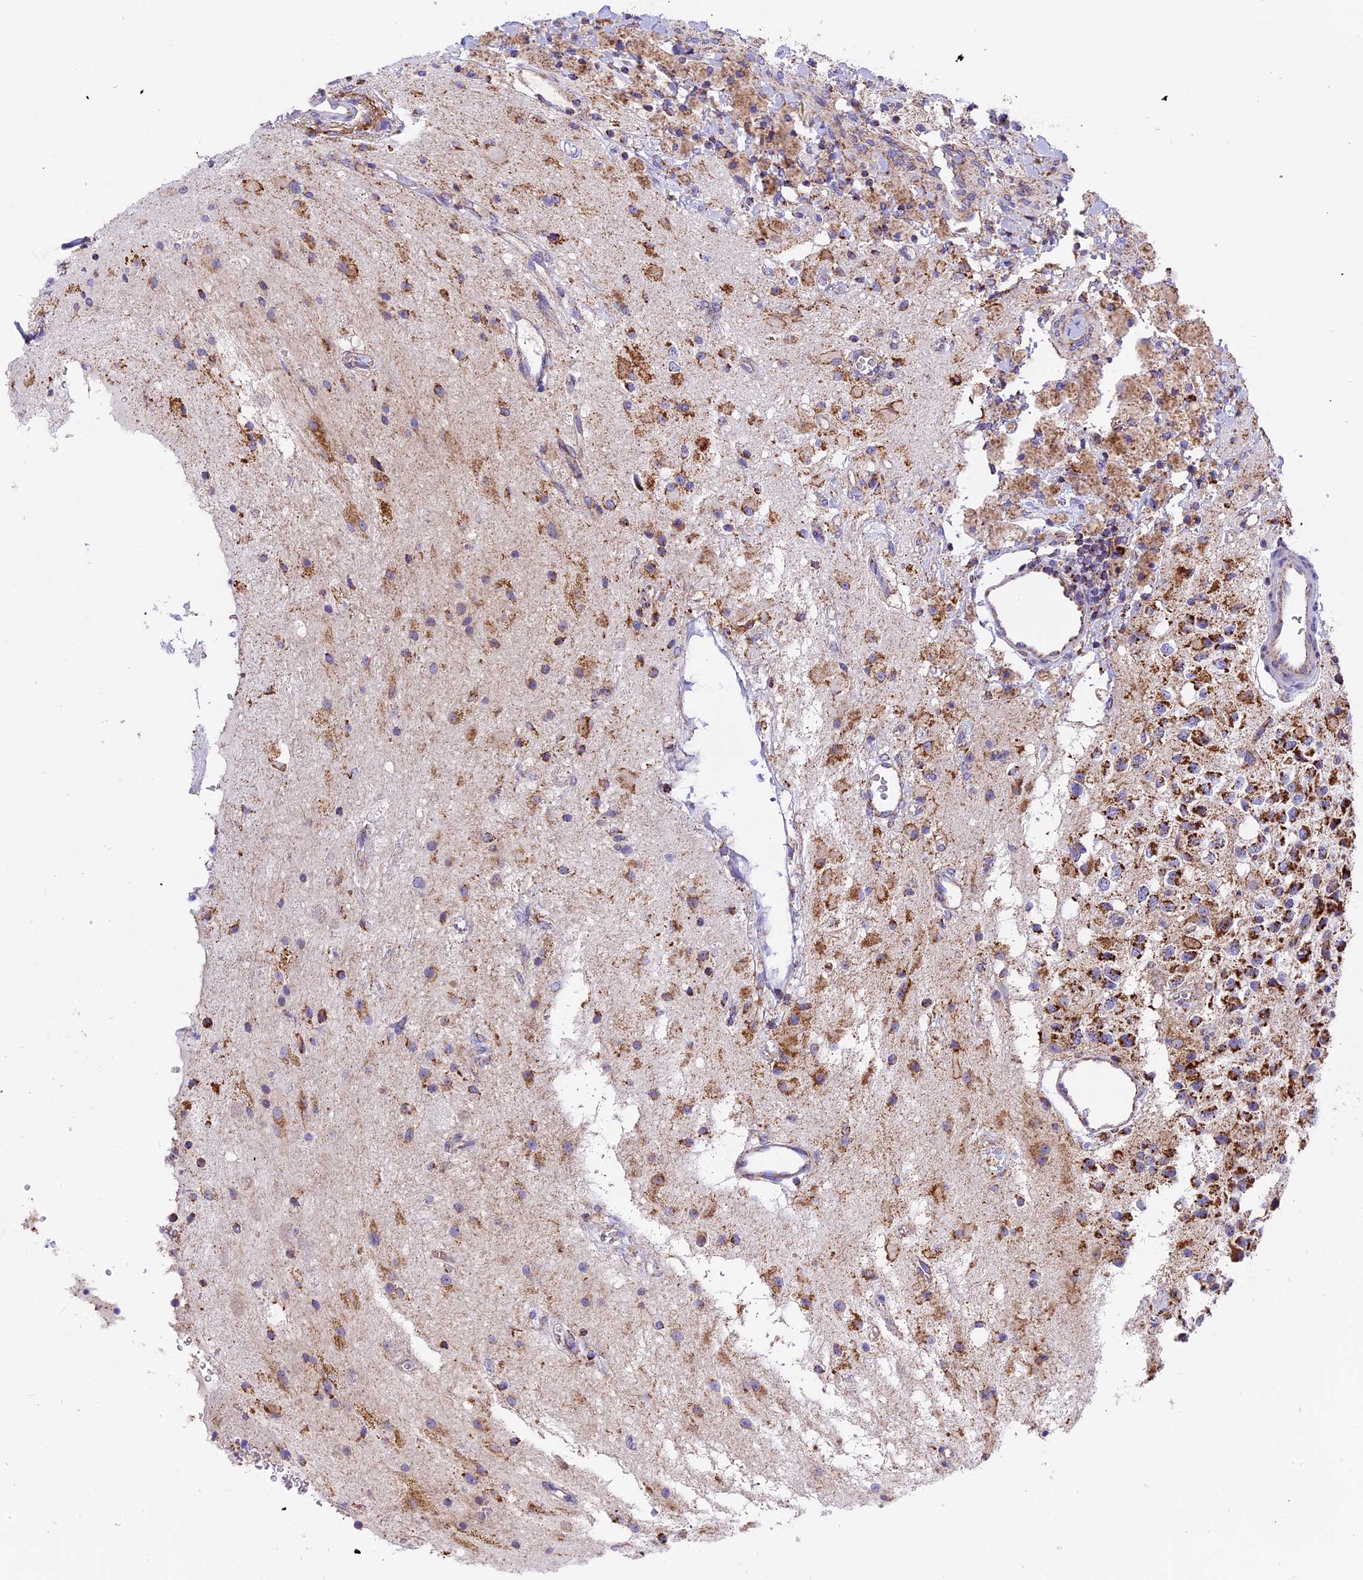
{"staining": {"intensity": "moderate", "quantity": "25%-75%", "location": "cytoplasmic/membranous"}, "tissue": "glioma", "cell_type": "Tumor cells", "image_type": "cancer", "snomed": [{"axis": "morphology", "description": "Glioma, malignant, High grade"}, {"axis": "topography", "description": "Brain"}], "caption": "High-grade glioma (malignant) tissue demonstrates moderate cytoplasmic/membranous positivity in approximately 25%-75% of tumor cells, visualized by immunohistochemistry. Ihc stains the protein of interest in brown and the nuclei are stained blue.", "gene": "MRPS34", "patient": {"sex": "male", "age": 34}}